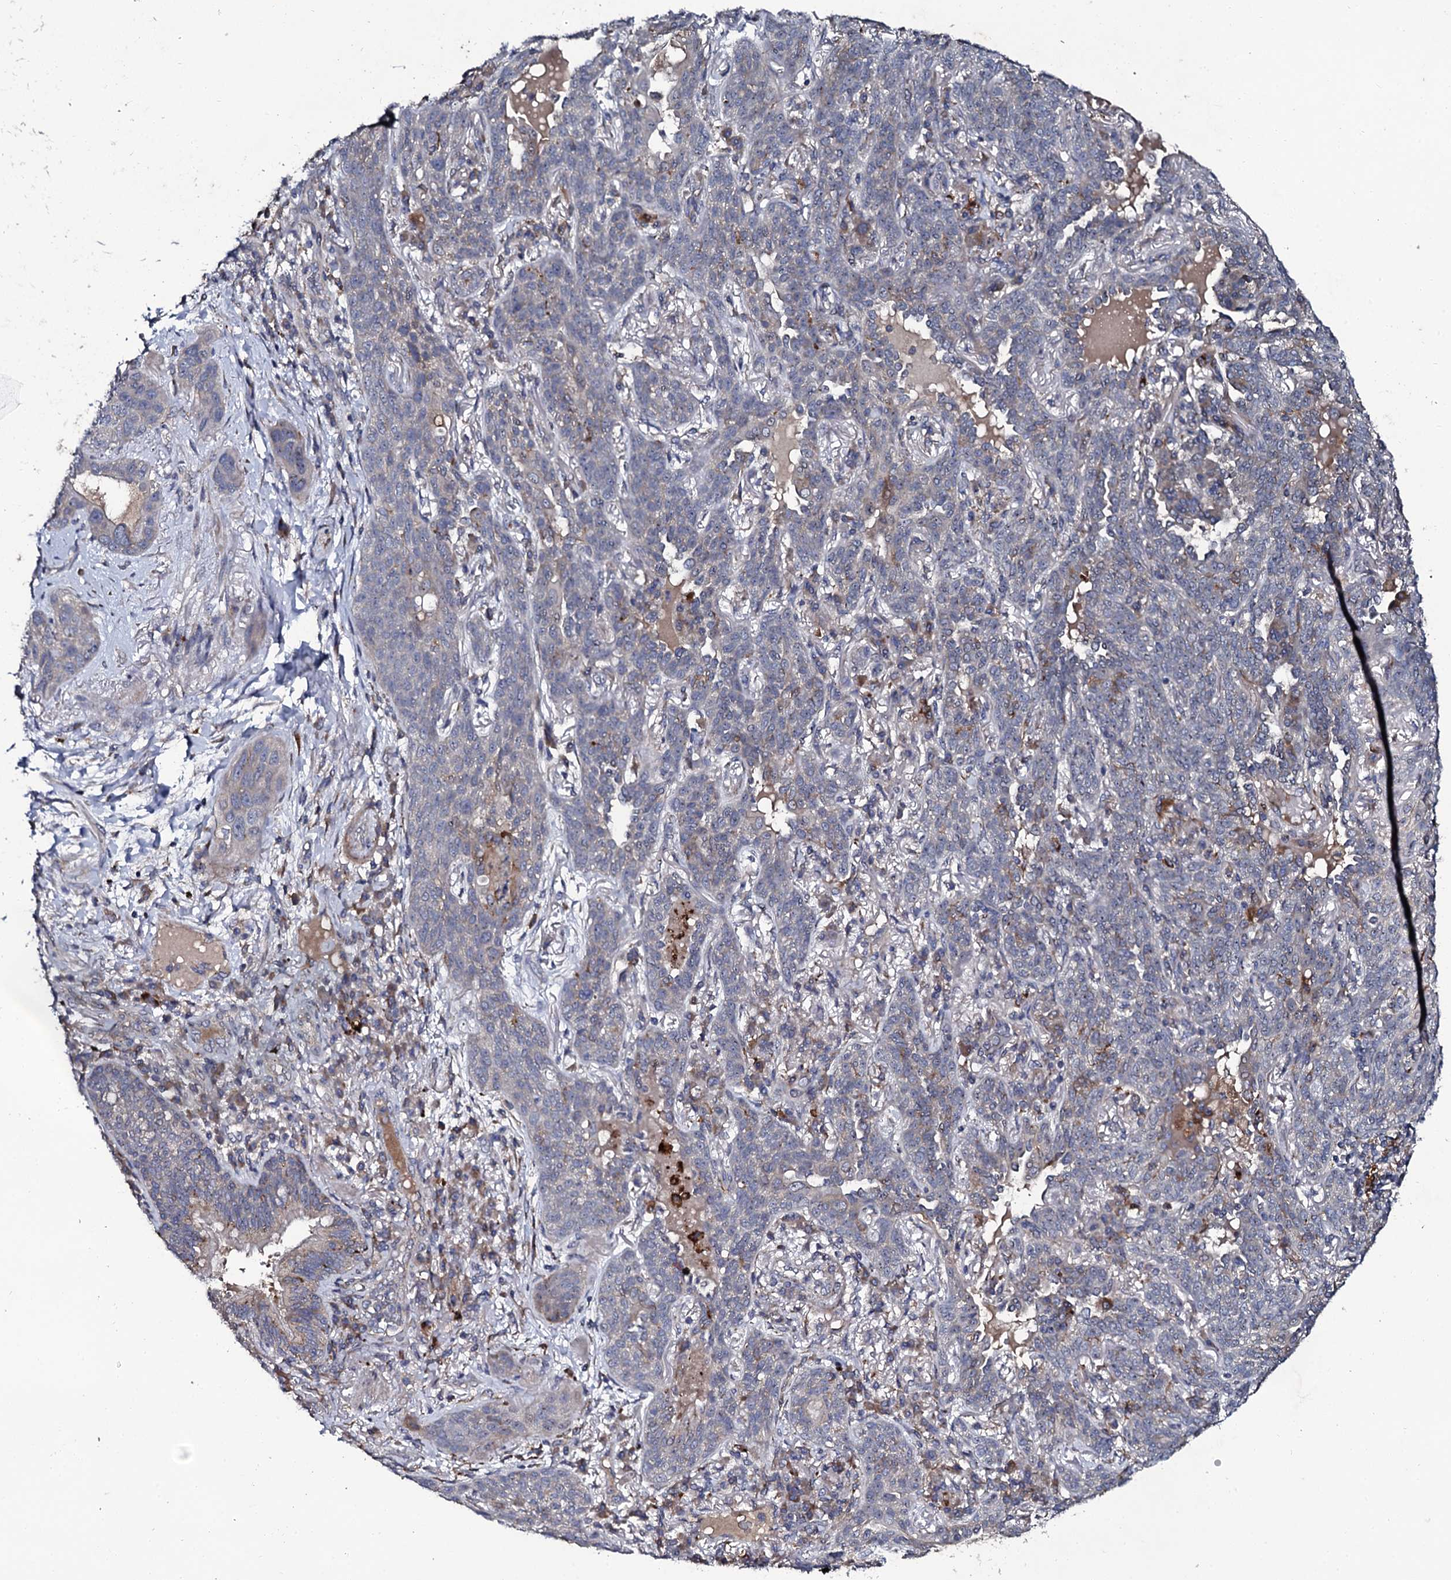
{"staining": {"intensity": "negative", "quantity": "none", "location": "none"}, "tissue": "lung cancer", "cell_type": "Tumor cells", "image_type": "cancer", "snomed": [{"axis": "morphology", "description": "Squamous cell carcinoma, NOS"}, {"axis": "topography", "description": "Lung"}], "caption": "Squamous cell carcinoma (lung) stained for a protein using immunohistochemistry (IHC) demonstrates no positivity tumor cells.", "gene": "LRRC28", "patient": {"sex": "female", "age": 70}}